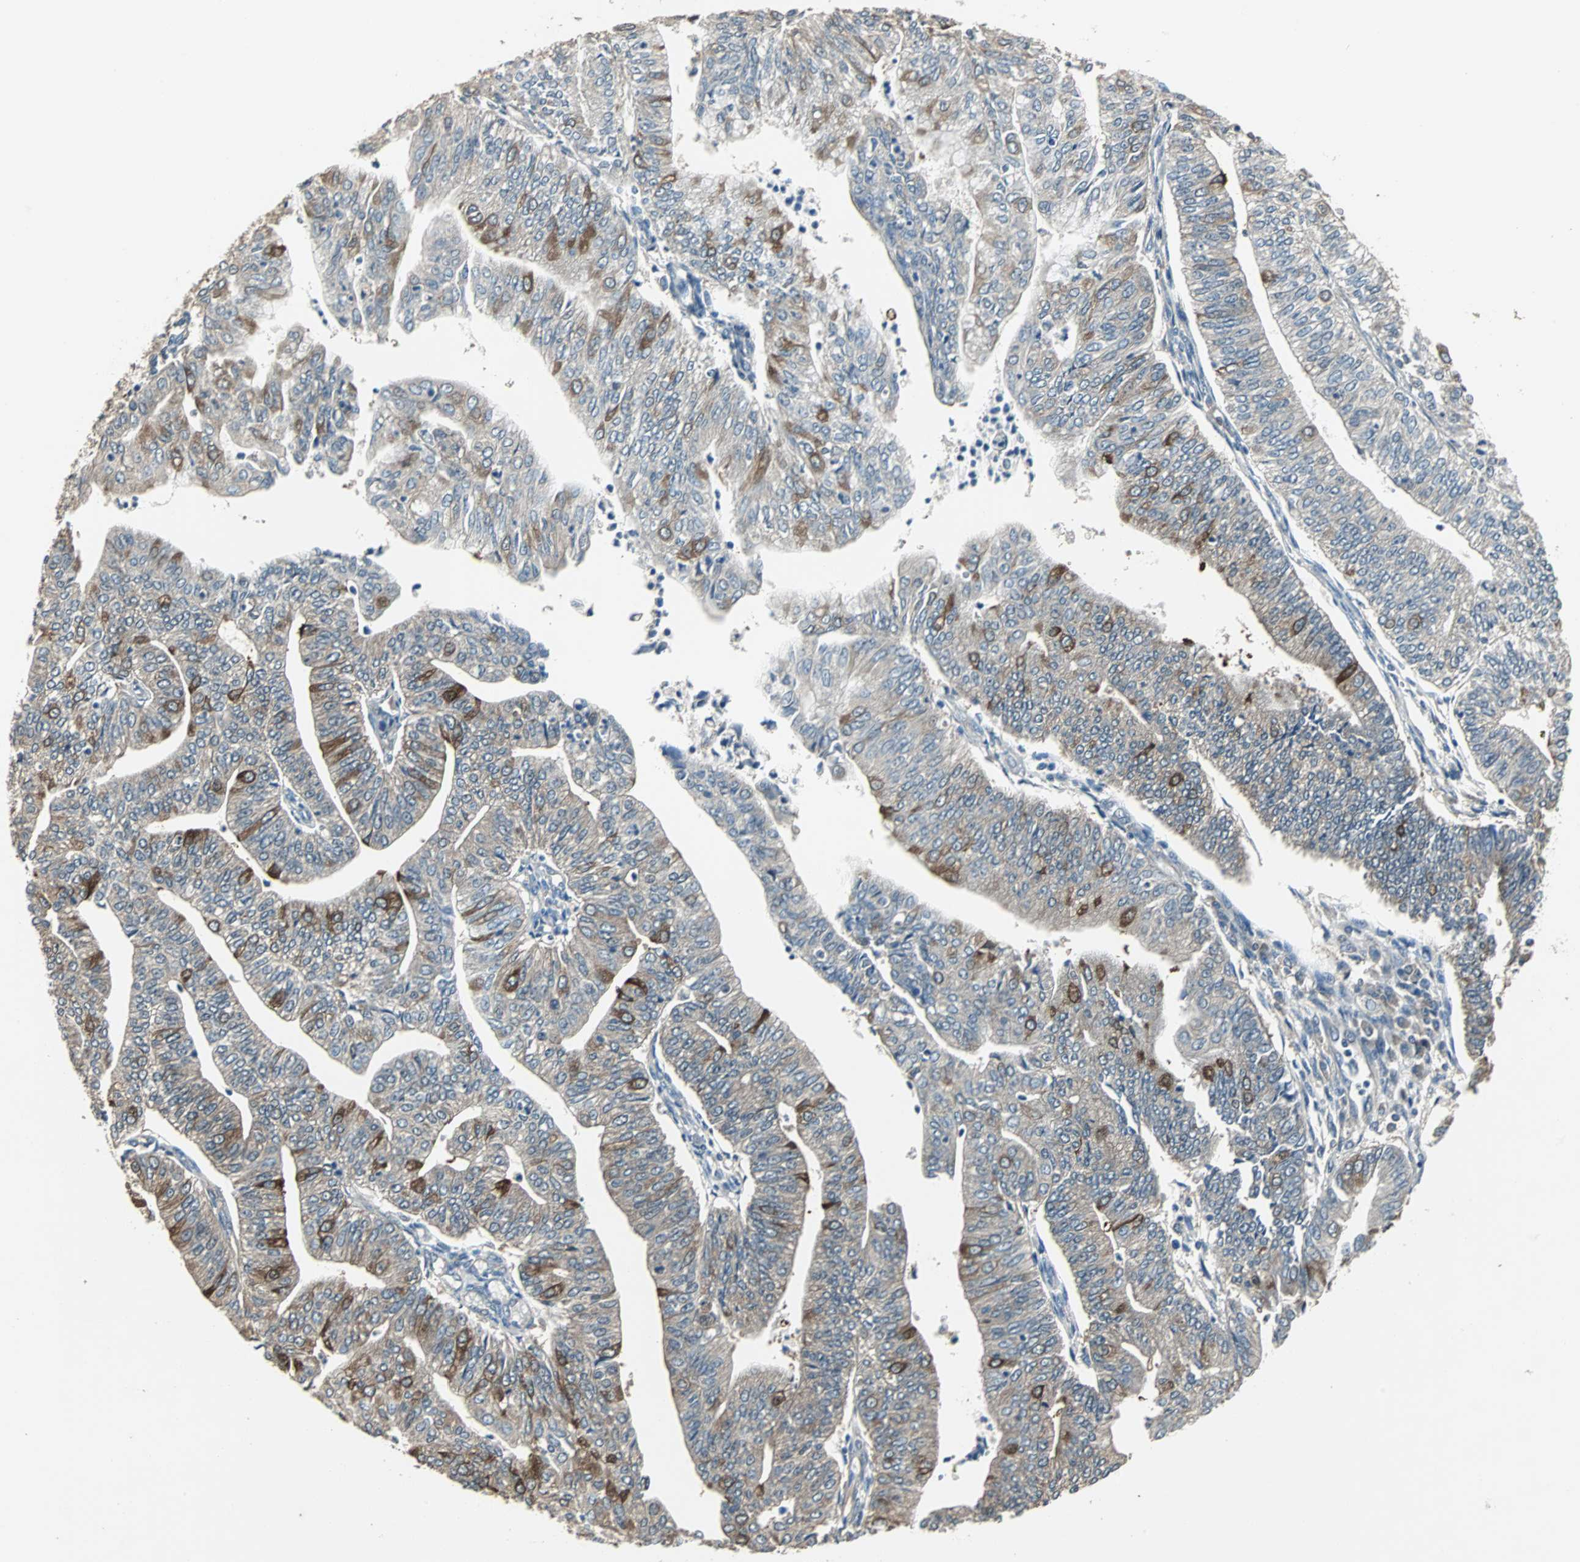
{"staining": {"intensity": "strong", "quantity": "<25%", "location": "cytoplasmic/membranous"}, "tissue": "endometrial cancer", "cell_type": "Tumor cells", "image_type": "cancer", "snomed": [{"axis": "morphology", "description": "Adenocarcinoma, NOS"}, {"axis": "topography", "description": "Endometrium"}], "caption": "Tumor cells demonstrate medium levels of strong cytoplasmic/membranous expression in about <25% of cells in endometrial cancer (adenocarcinoma). (IHC, brightfield microscopy, high magnification).", "gene": "ABHD2", "patient": {"sex": "female", "age": 59}}